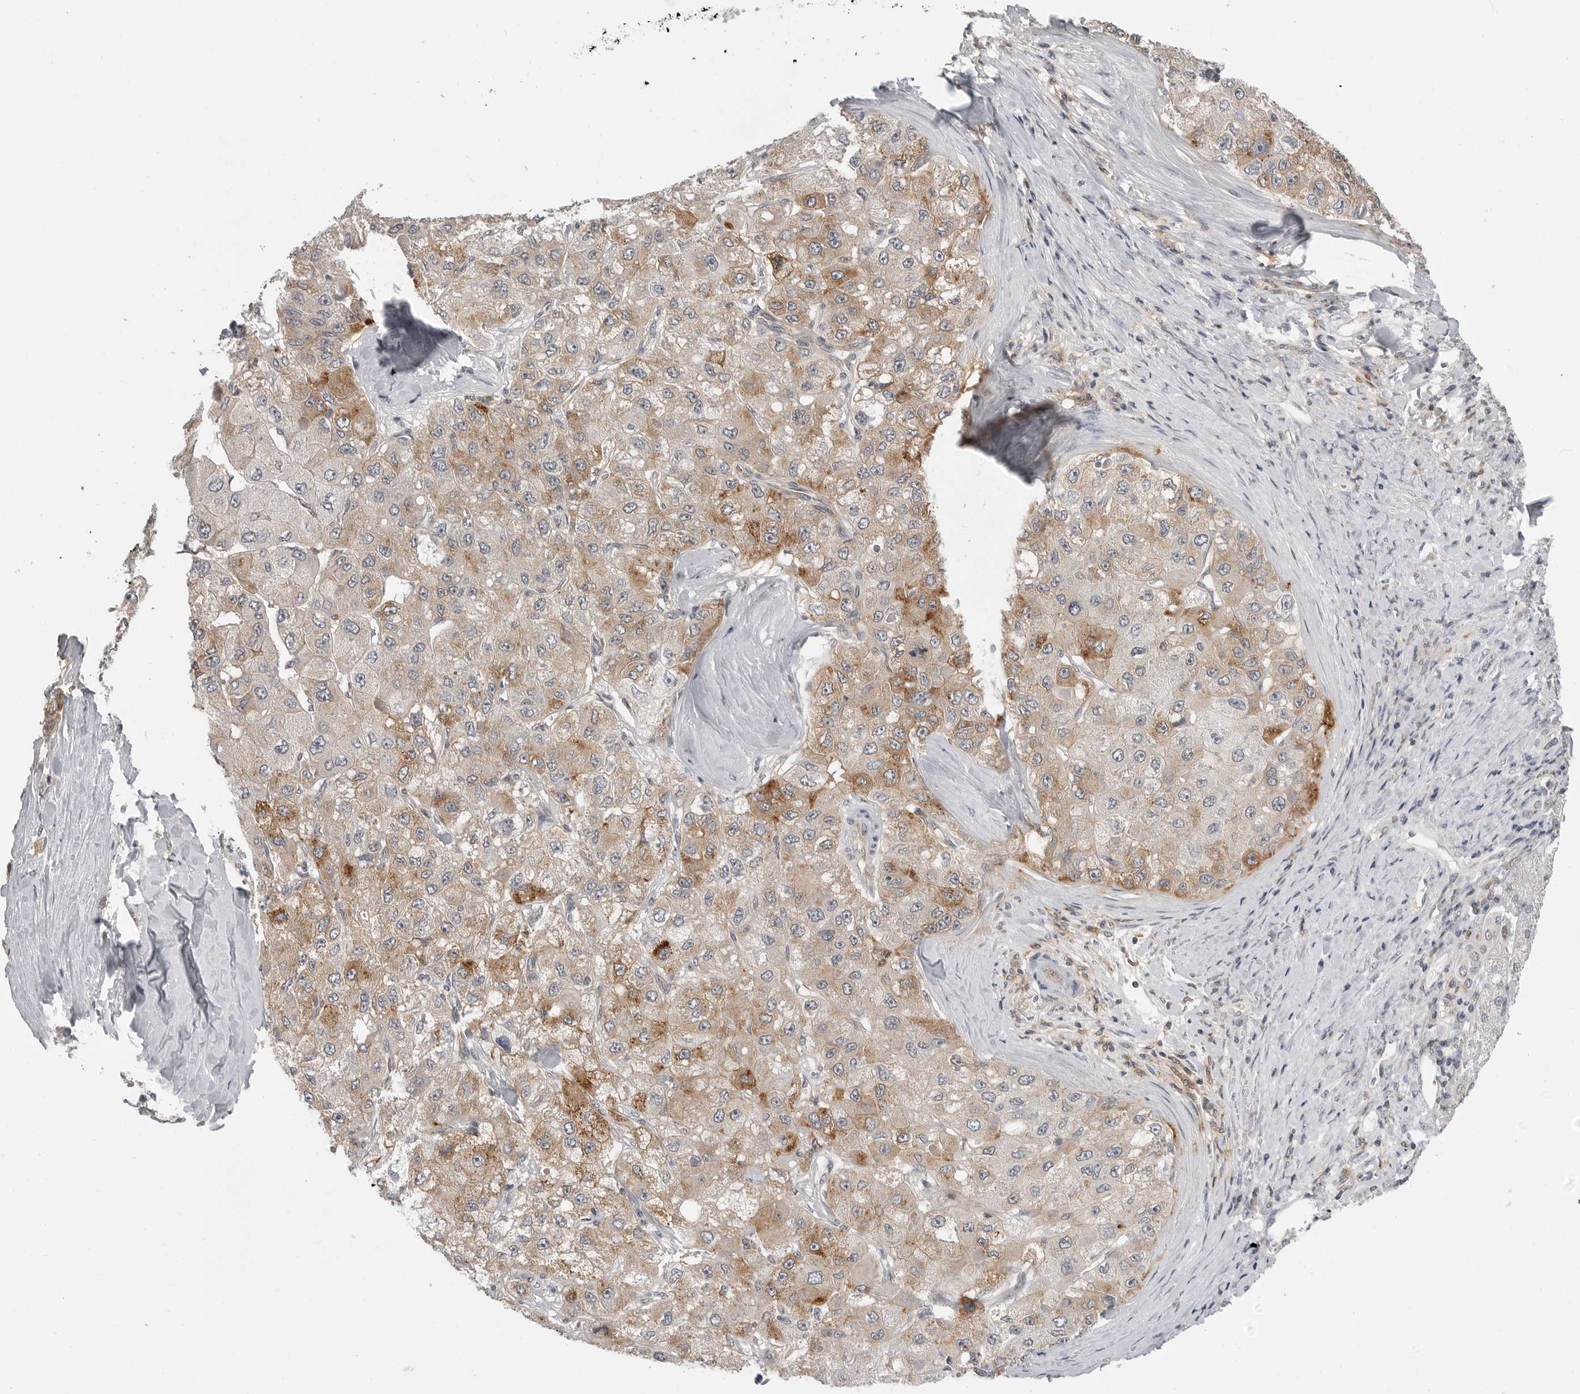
{"staining": {"intensity": "moderate", "quantity": "25%-75%", "location": "cytoplasmic/membranous"}, "tissue": "liver cancer", "cell_type": "Tumor cells", "image_type": "cancer", "snomed": [{"axis": "morphology", "description": "Carcinoma, Hepatocellular, NOS"}, {"axis": "topography", "description": "Liver"}], "caption": "Immunohistochemistry (IHC) photomicrograph of human hepatocellular carcinoma (liver) stained for a protein (brown), which exhibits medium levels of moderate cytoplasmic/membranous expression in approximately 25%-75% of tumor cells.", "gene": "IFNGR1", "patient": {"sex": "male", "age": 80}}